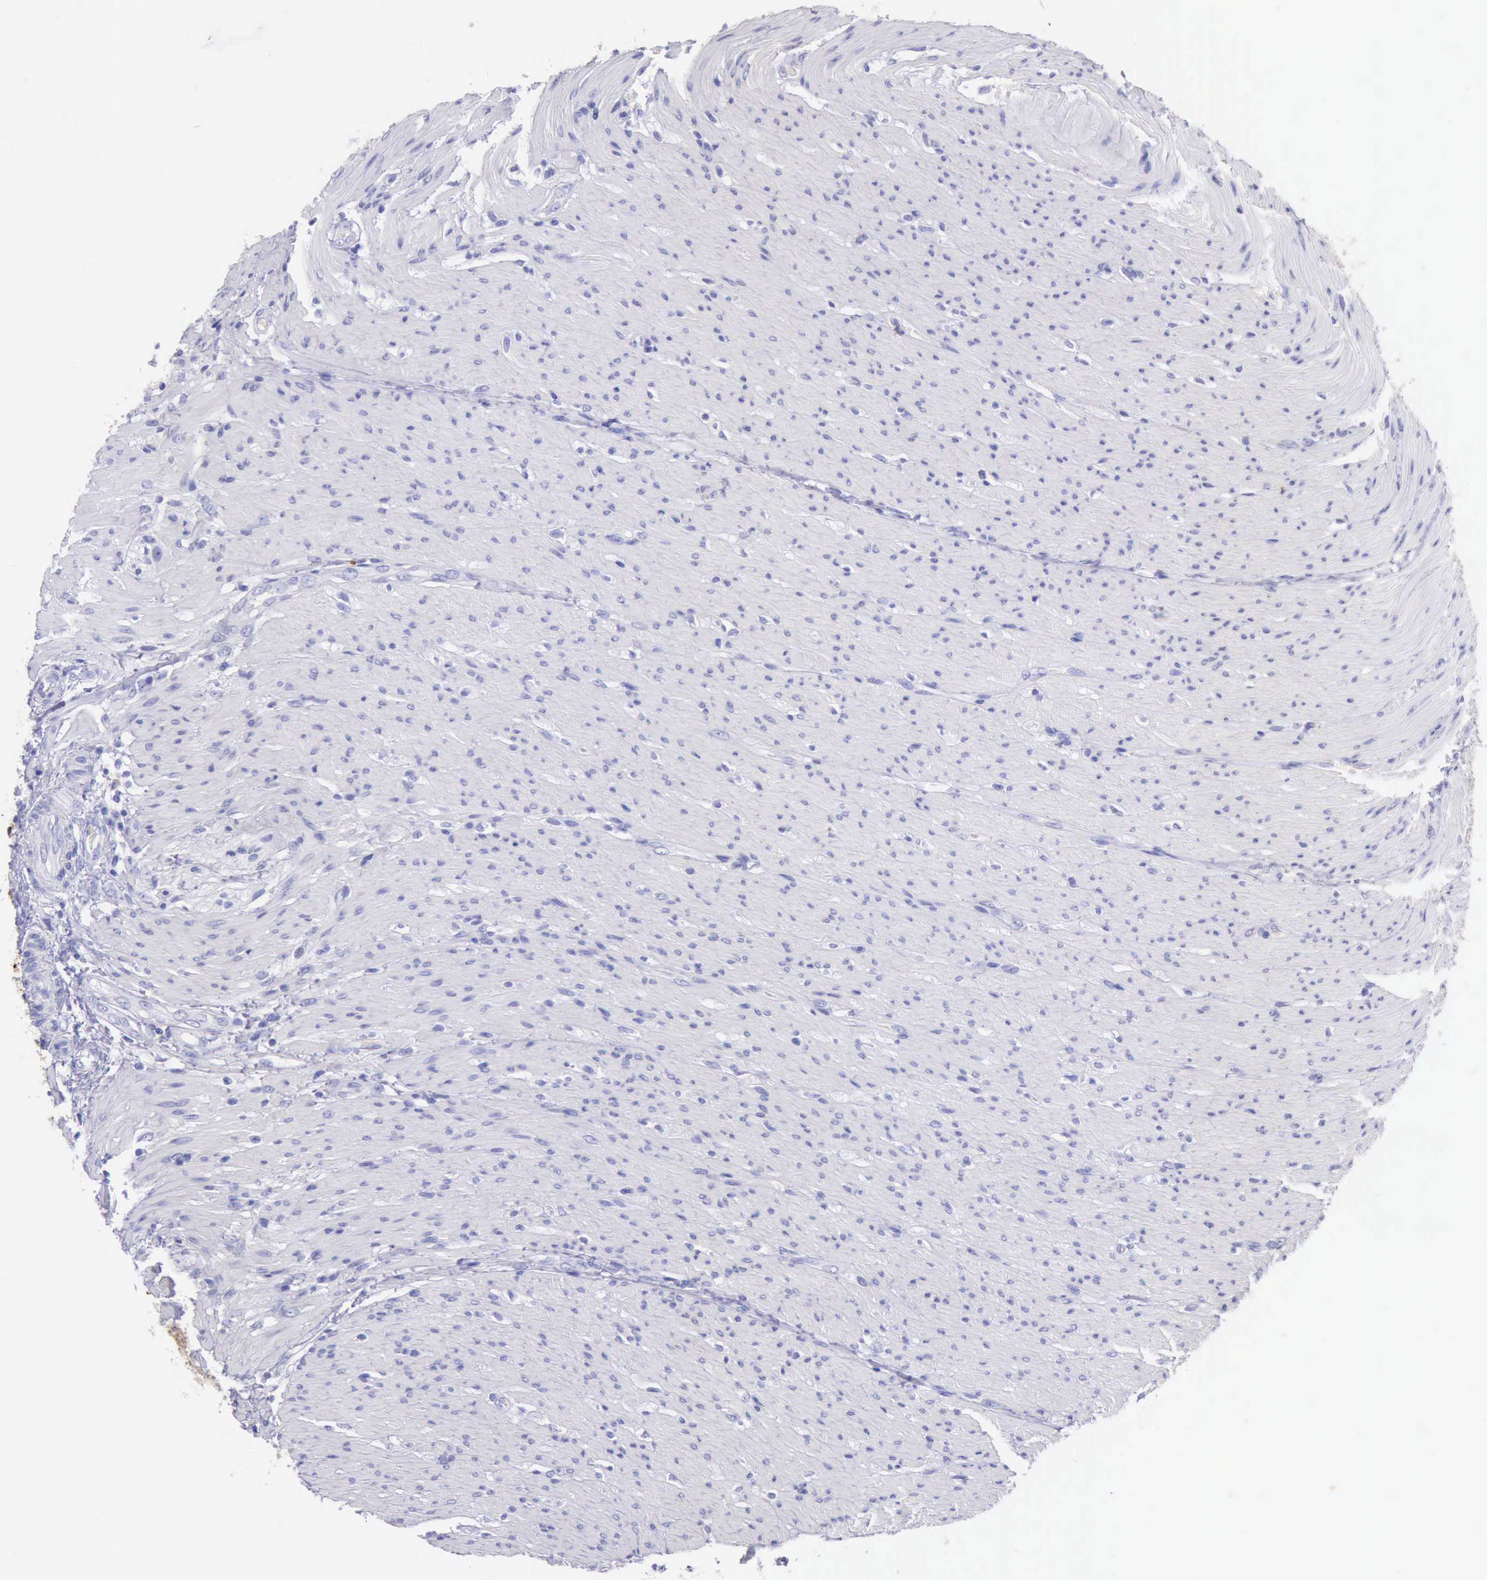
{"staining": {"intensity": "negative", "quantity": "none", "location": "none"}, "tissue": "colorectal cancer", "cell_type": "Tumor cells", "image_type": "cancer", "snomed": [{"axis": "morphology", "description": "Adenocarcinoma, NOS"}, {"axis": "topography", "description": "Colon"}], "caption": "Tumor cells show no significant protein expression in colorectal adenocarcinoma. (Stains: DAB (3,3'-diaminobenzidine) immunohistochemistry with hematoxylin counter stain, Microscopy: brightfield microscopy at high magnification).", "gene": "KRT8", "patient": {"sex": "female", "age": 46}}